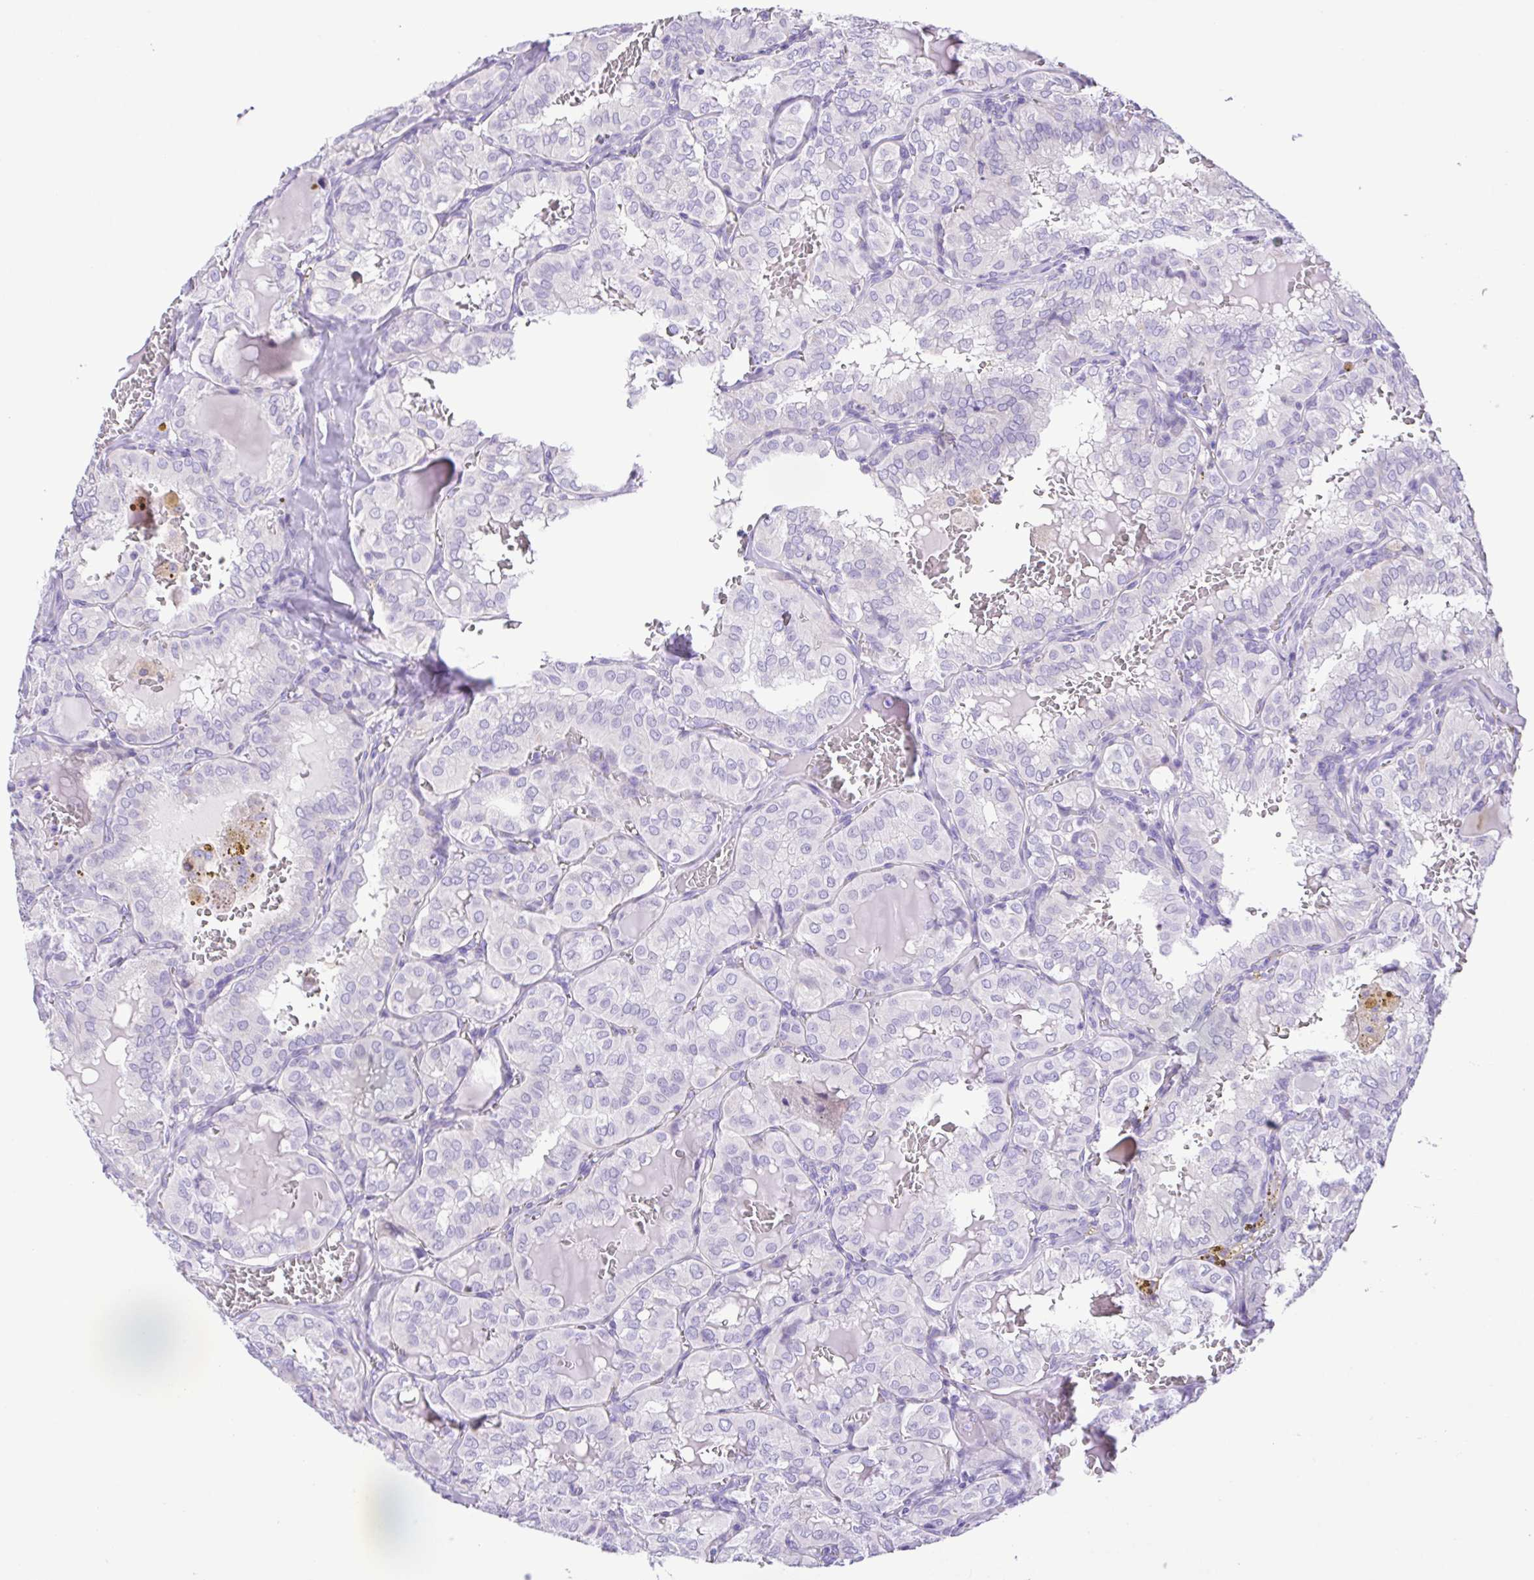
{"staining": {"intensity": "negative", "quantity": "none", "location": "none"}, "tissue": "thyroid cancer", "cell_type": "Tumor cells", "image_type": "cancer", "snomed": [{"axis": "morphology", "description": "Papillary adenocarcinoma, NOS"}, {"axis": "topography", "description": "Thyroid gland"}], "caption": "High power microscopy photomicrograph of an IHC micrograph of thyroid cancer, revealing no significant expression in tumor cells.", "gene": "CD72", "patient": {"sex": "male", "age": 20}}